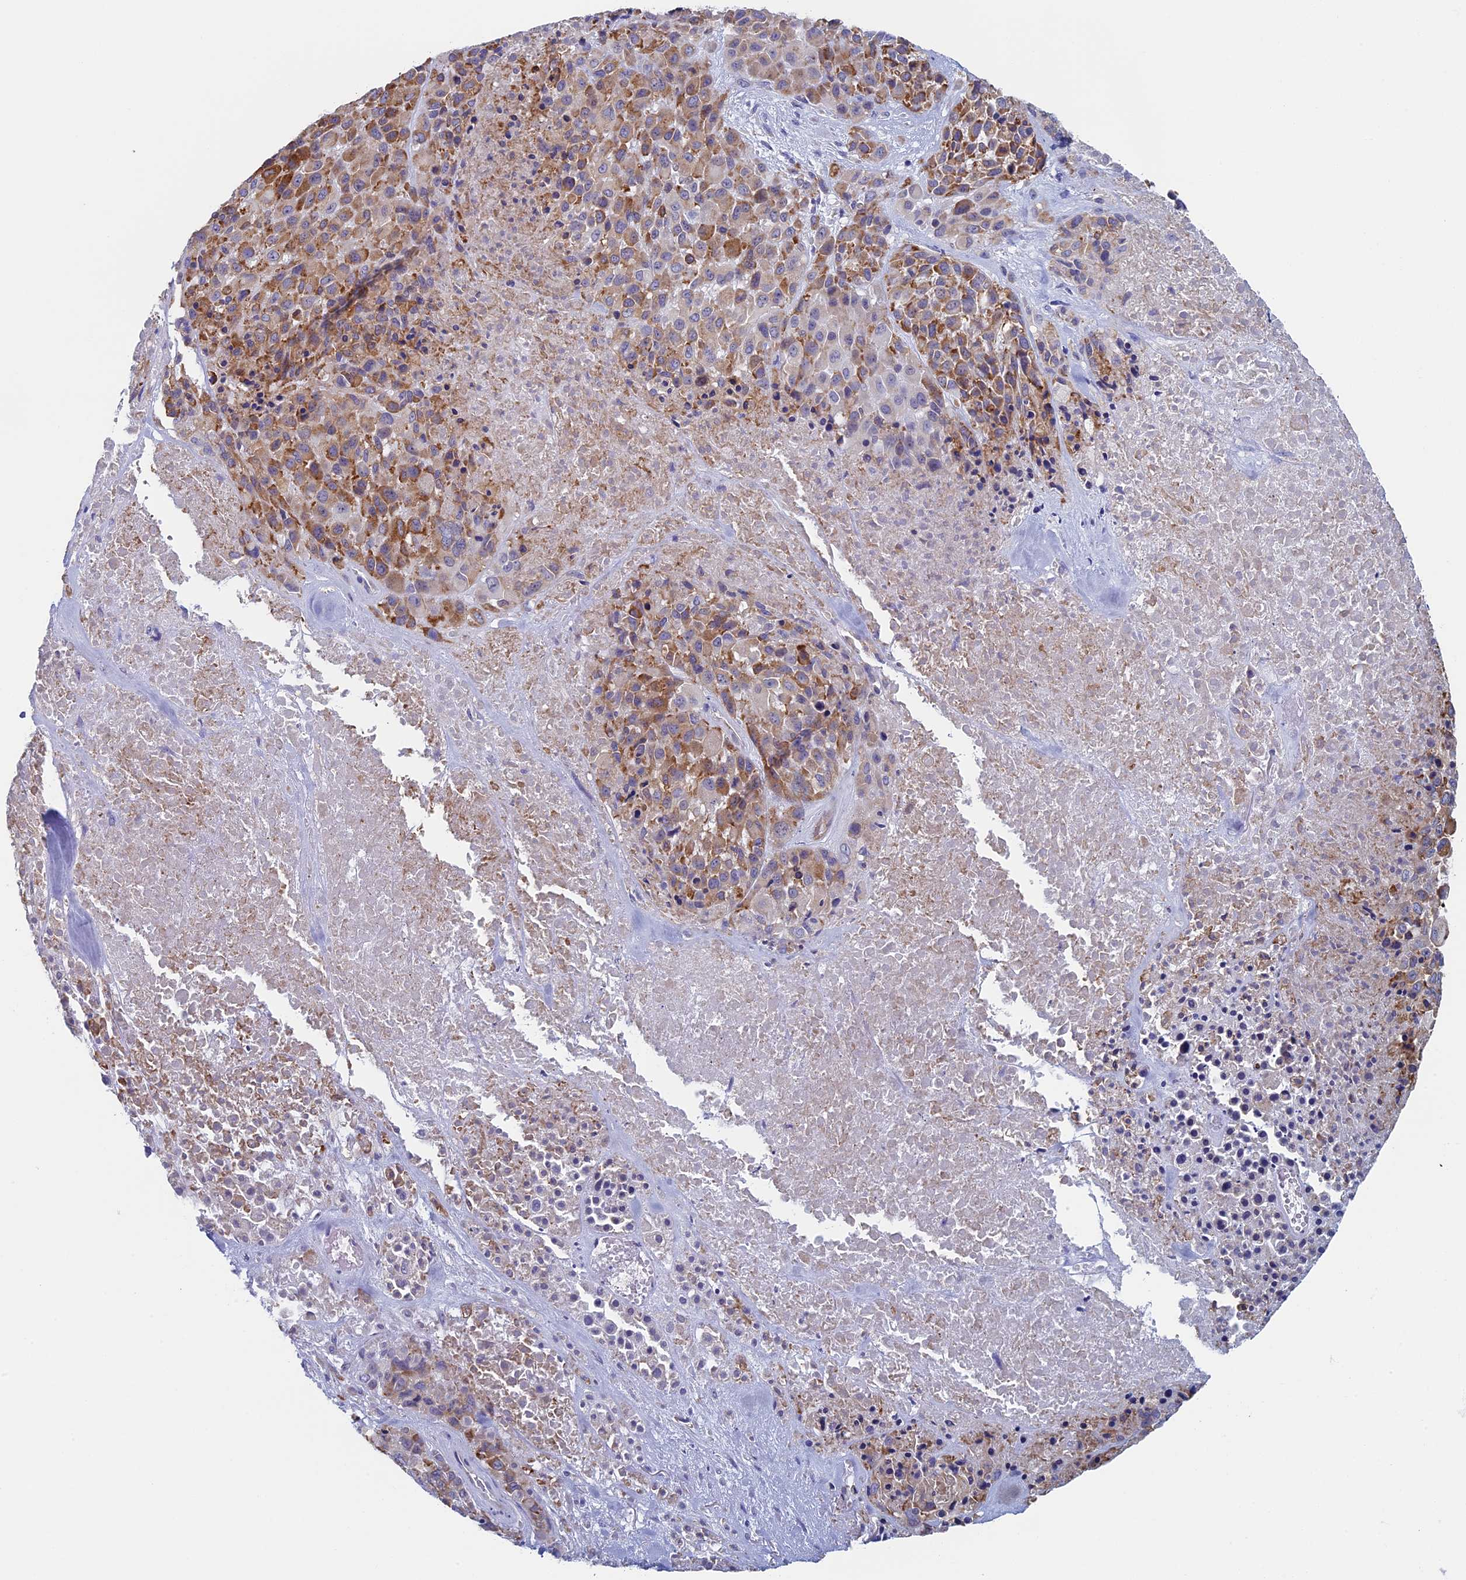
{"staining": {"intensity": "moderate", "quantity": ">75%", "location": "cytoplasmic/membranous"}, "tissue": "melanoma", "cell_type": "Tumor cells", "image_type": "cancer", "snomed": [{"axis": "morphology", "description": "Malignant melanoma, Metastatic site"}, {"axis": "topography", "description": "Skin"}], "caption": "IHC micrograph of human melanoma stained for a protein (brown), which exhibits medium levels of moderate cytoplasmic/membranous positivity in about >75% of tumor cells.", "gene": "MAGEB6", "patient": {"sex": "female", "age": 81}}